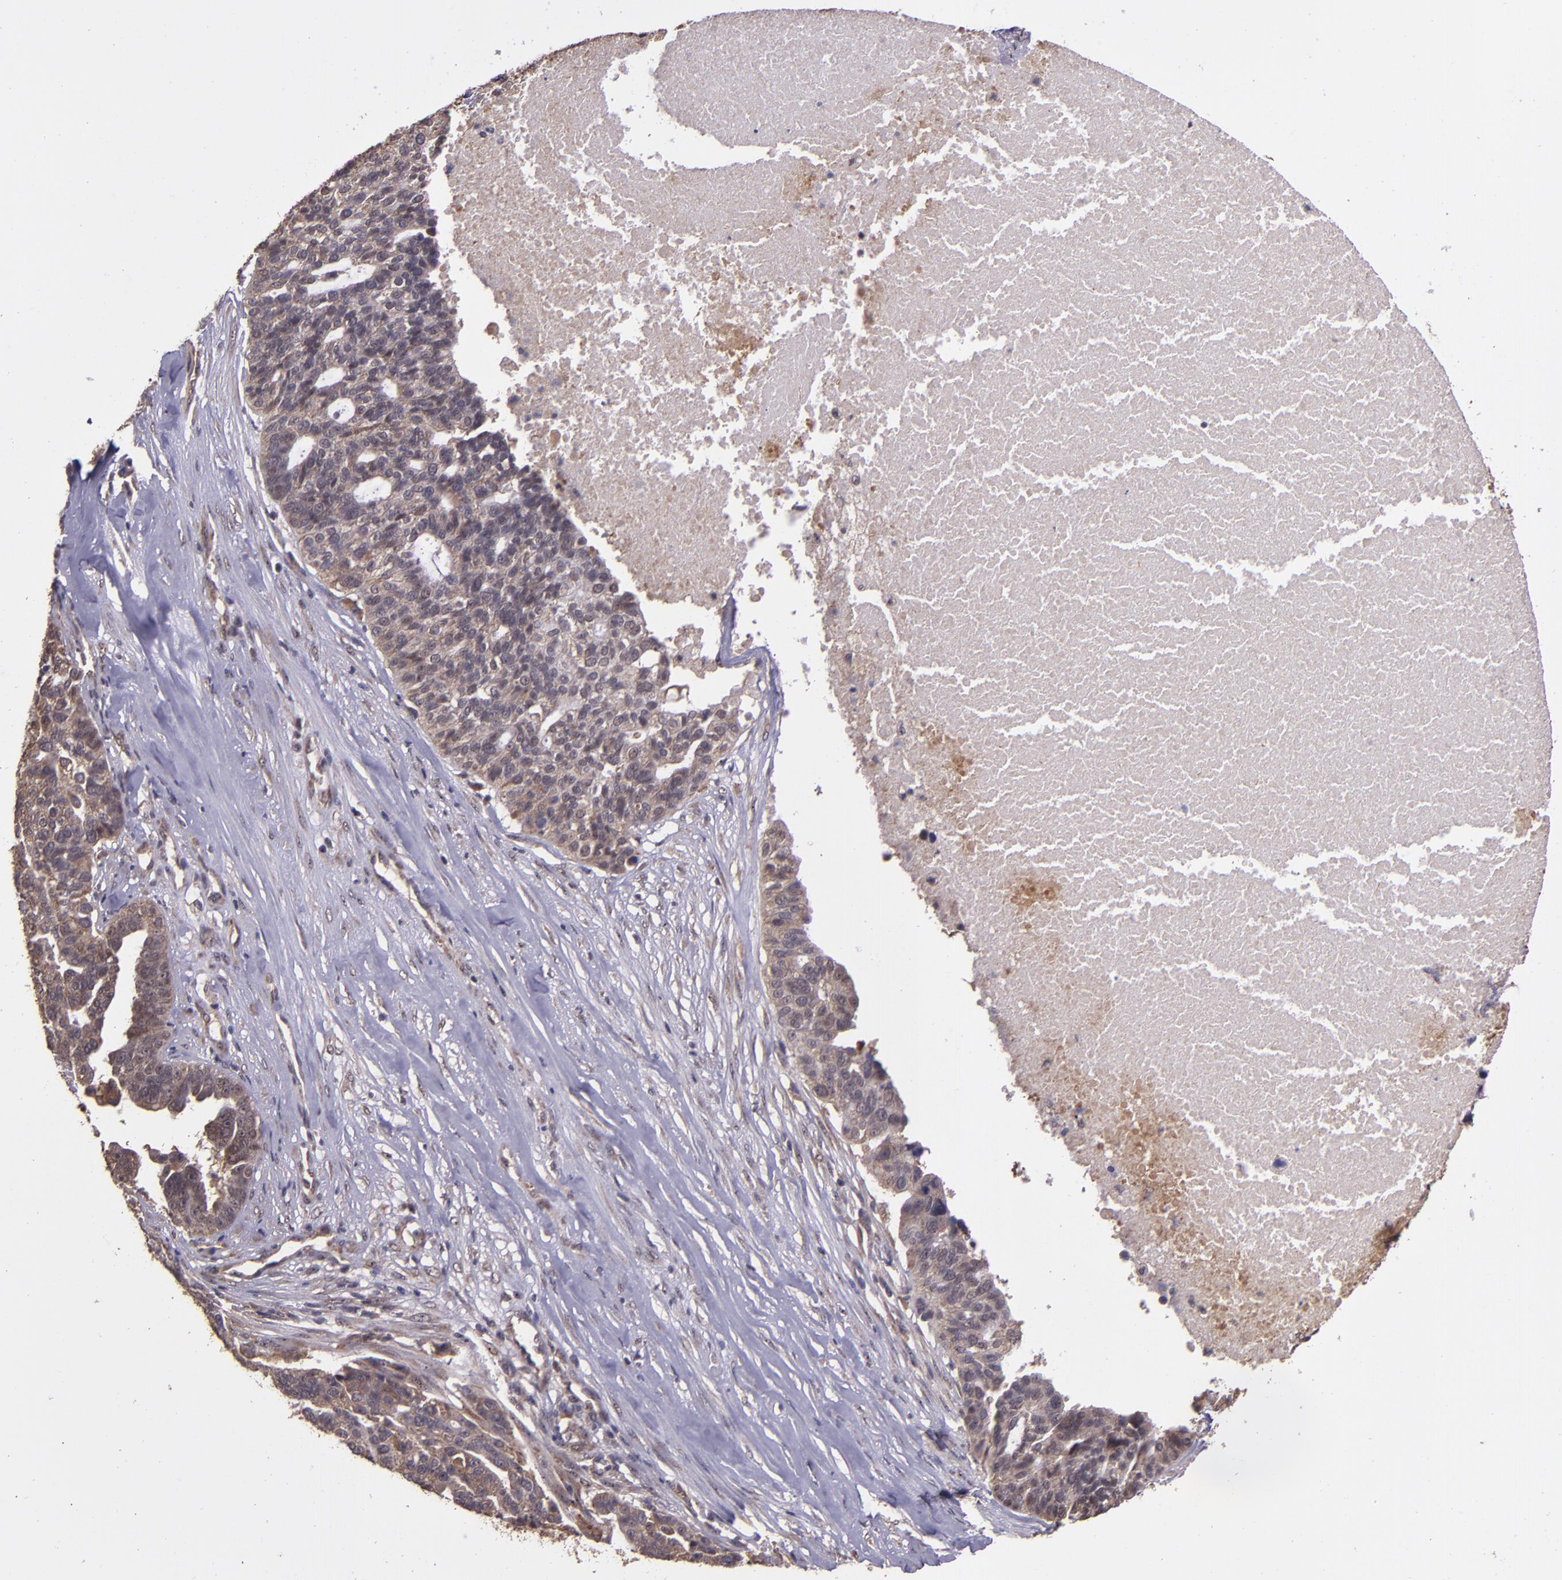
{"staining": {"intensity": "moderate", "quantity": ">75%", "location": "cytoplasmic/membranous"}, "tissue": "ovarian cancer", "cell_type": "Tumor cells", "image_type": "cancer", "snomed": [{"axis": "morphology", "description": "Cystadenocarcinoma, serous, NOS"}, {"axis": "topography", "description": "Ovary"}], "caption": "An immunohistochemistry (IHC) image of tumor tissue is shown. Protein staining in brown shows moderate cytoplasmic/membranous positivity in ovarian cancer (serous cystadenocarcinoma) within tumor cells. The protein of interest is shown in brown color, while the nuclei are stained blue.", "gene": "USP51", "patient": {"sex": "female", "age": 59}}